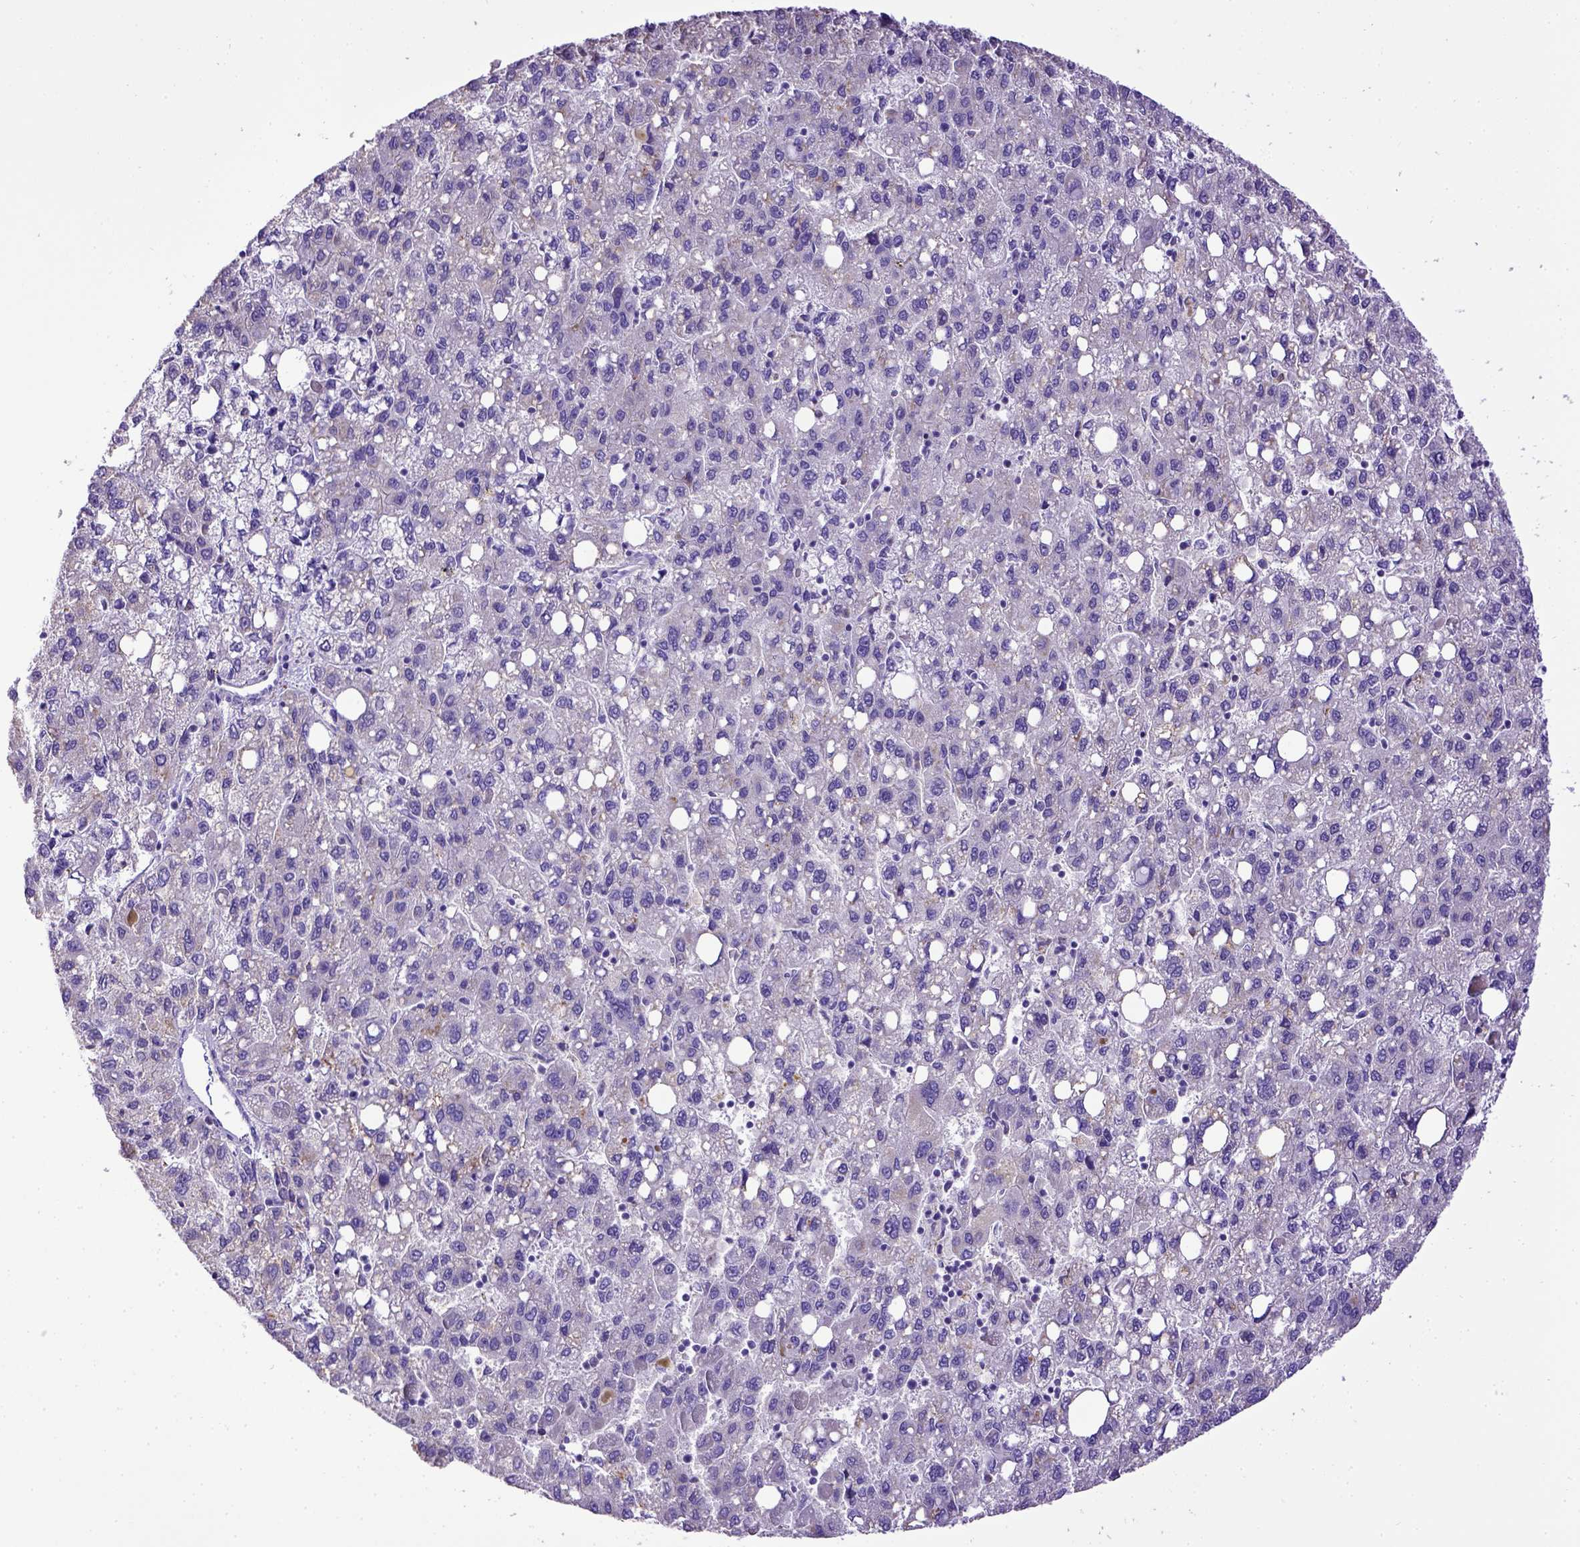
{"staining": {"intensity": "negative", "quantity": "none", "location": "none"}, "tissue": "liver cancer", "cell_type": "Tumor cells", "image_type": "cancer", "snomed": [{"axis": "morphology", "description": "Carcinoma, Hepatocellular, NOS"}, {"axis": "topography", "description": "Liver"}], "caption": "Immunohistochemistry of liver cancer reveals no staining in tumor cells. Brightfield microscopy of IHC stained with DAB (3,3'-diaminobenzidine) (brown) and hematoxylin (blue), captured at high magnification.", "gene": "SPEF1", "patient": {"sex": "female", "age": 82}}